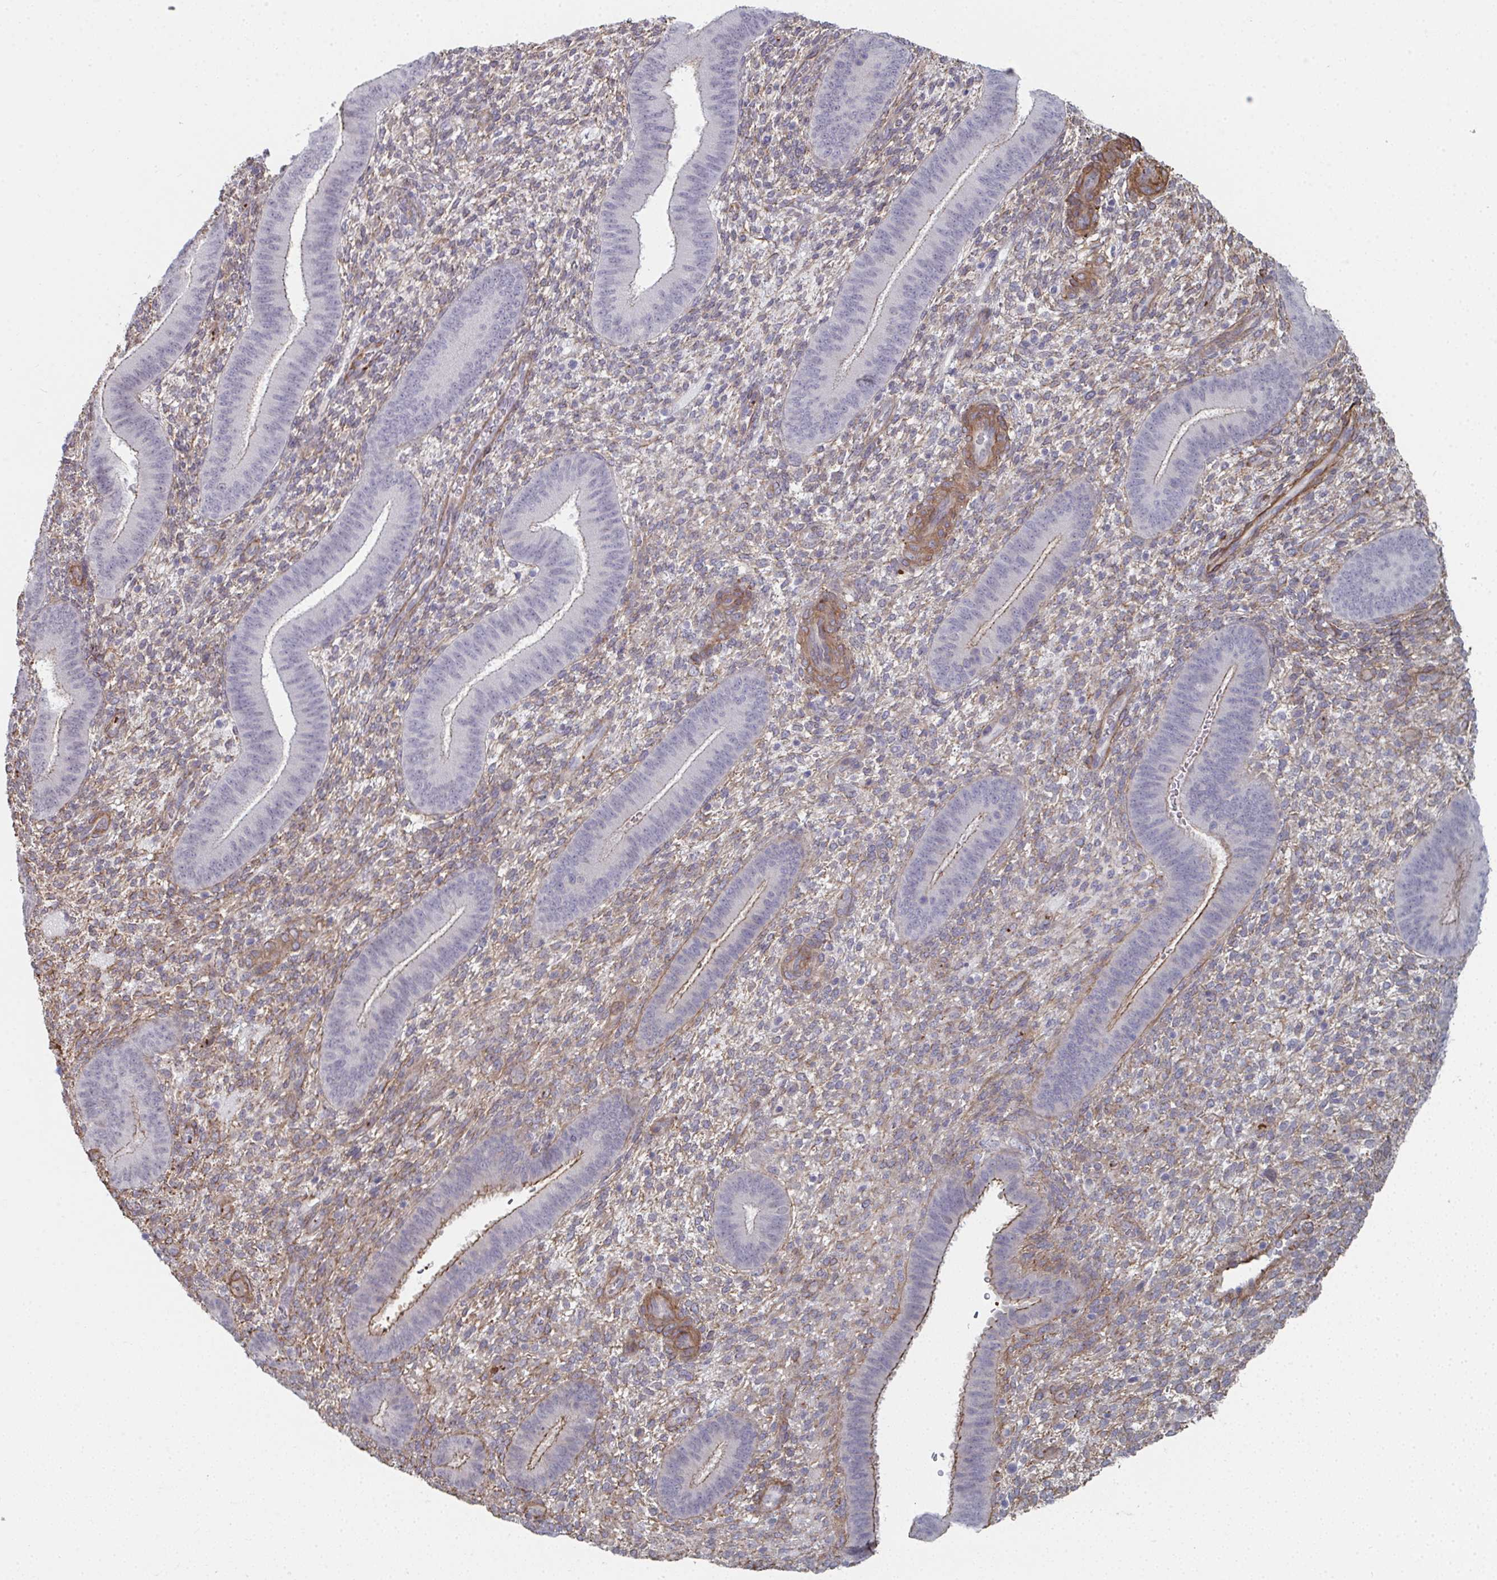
{"staining": {"intensity": "weak", "quantity": "25%-75%", "location": "cytoplasmic/membranous"}, "tissue": "endometrium", "cell_type": "Cells in endometrial stroma", "image_type": "normal", "snomed": [{"axis": "morphology", "description": "Normal tissue, NOS"}, {"axis": "topography", "description": "Endometrium"}], "caption": "IHC of unremarkable endometrium displays low levels of weak cytoplasmic/membranous staining in approximately 25%-75% of cells in endometrial stroma. The staining is performed using DAB (3,3'-diaminobenzidine) brown chromogen to label protein expression. The nuclei are counter-stained blue using hematoxylin.", "gene": "NEURL4", "patient": {"sex": "female", "age": 39}}